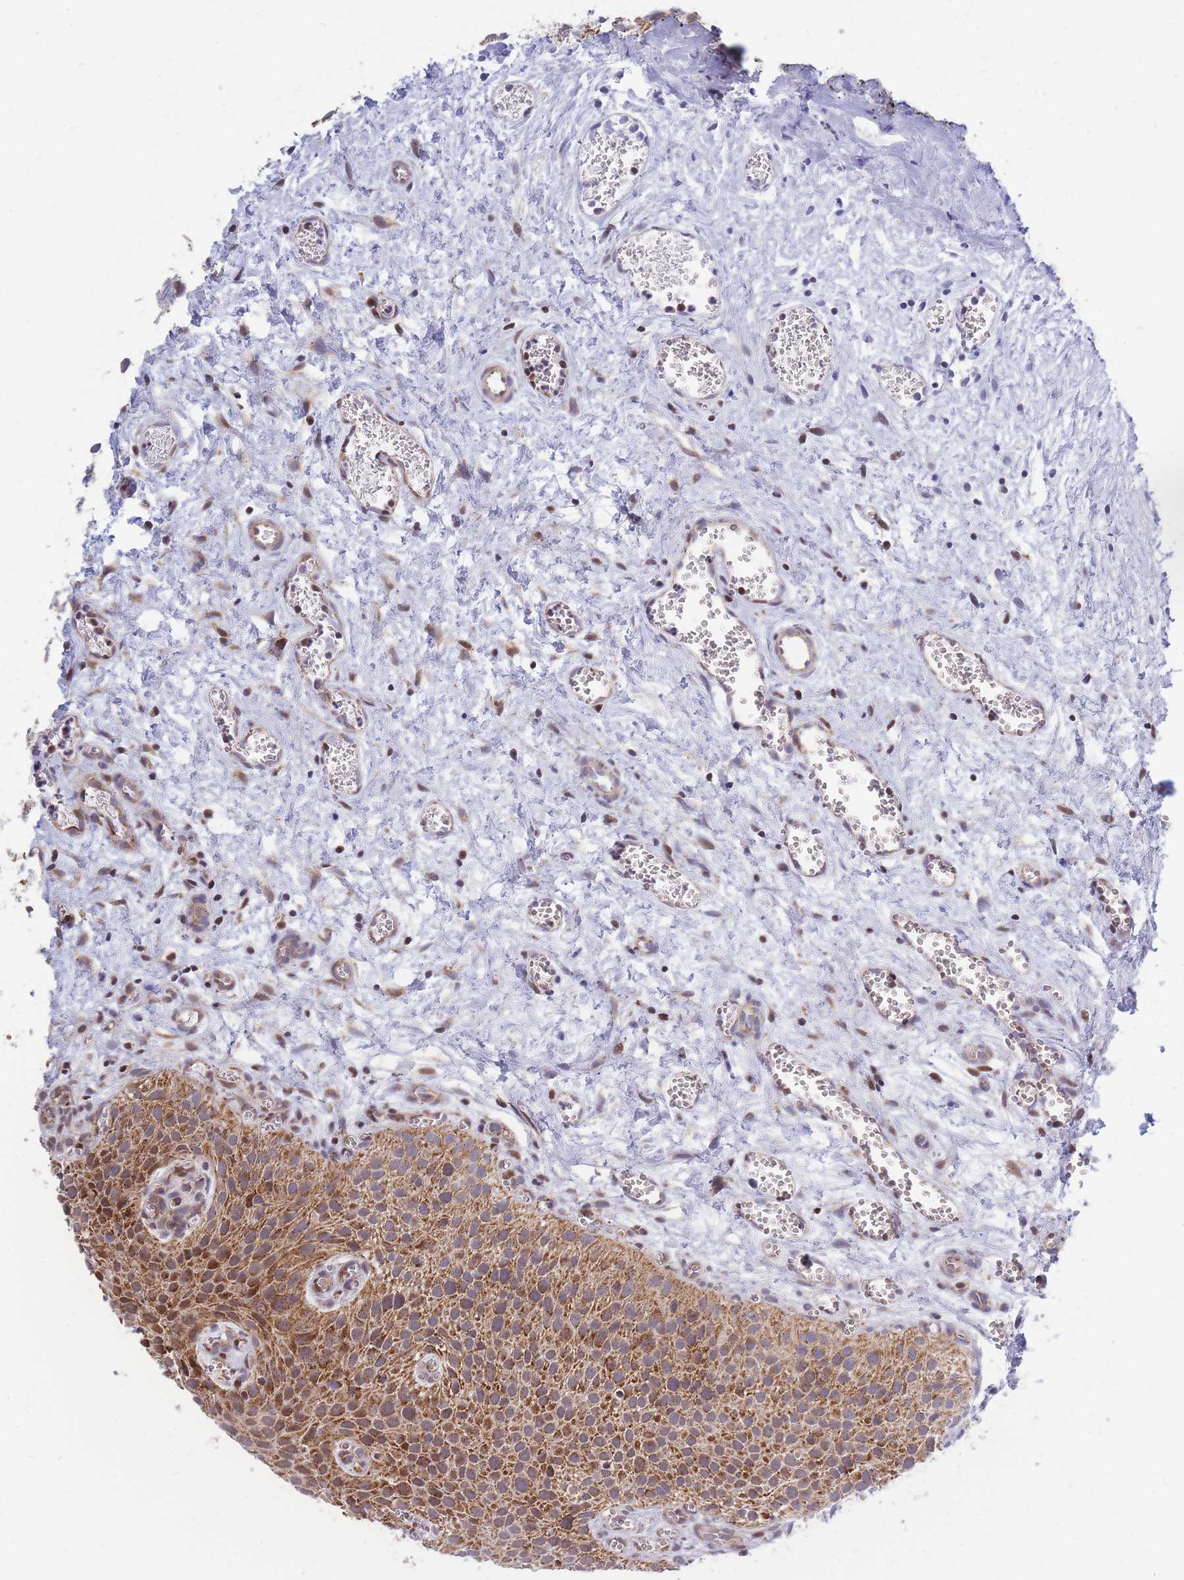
{"staining": {"intensity": "strong", "quantity": "25%-75%", "location": "cytoplasmic/membranous"}, "tissue": "urothelial cancer", "cell_type": "Tumor cells", "image_type": "cancer", "snomed": [{"axis": "morphology", "description": "Urothelial carcinoma, Low grade"}, {"axis": "topography", "description": "Urinary bladder"}], "caption": "Immunohistochemistry (IHC) (DAB) staining of human low-grade urothelial carcinoma reveals strong cytoplasmic/membranous protein staining in about 25%-75% of tumor cells.", "gene": "MOB4", "patient": {"sex": "male", "age": 88}}